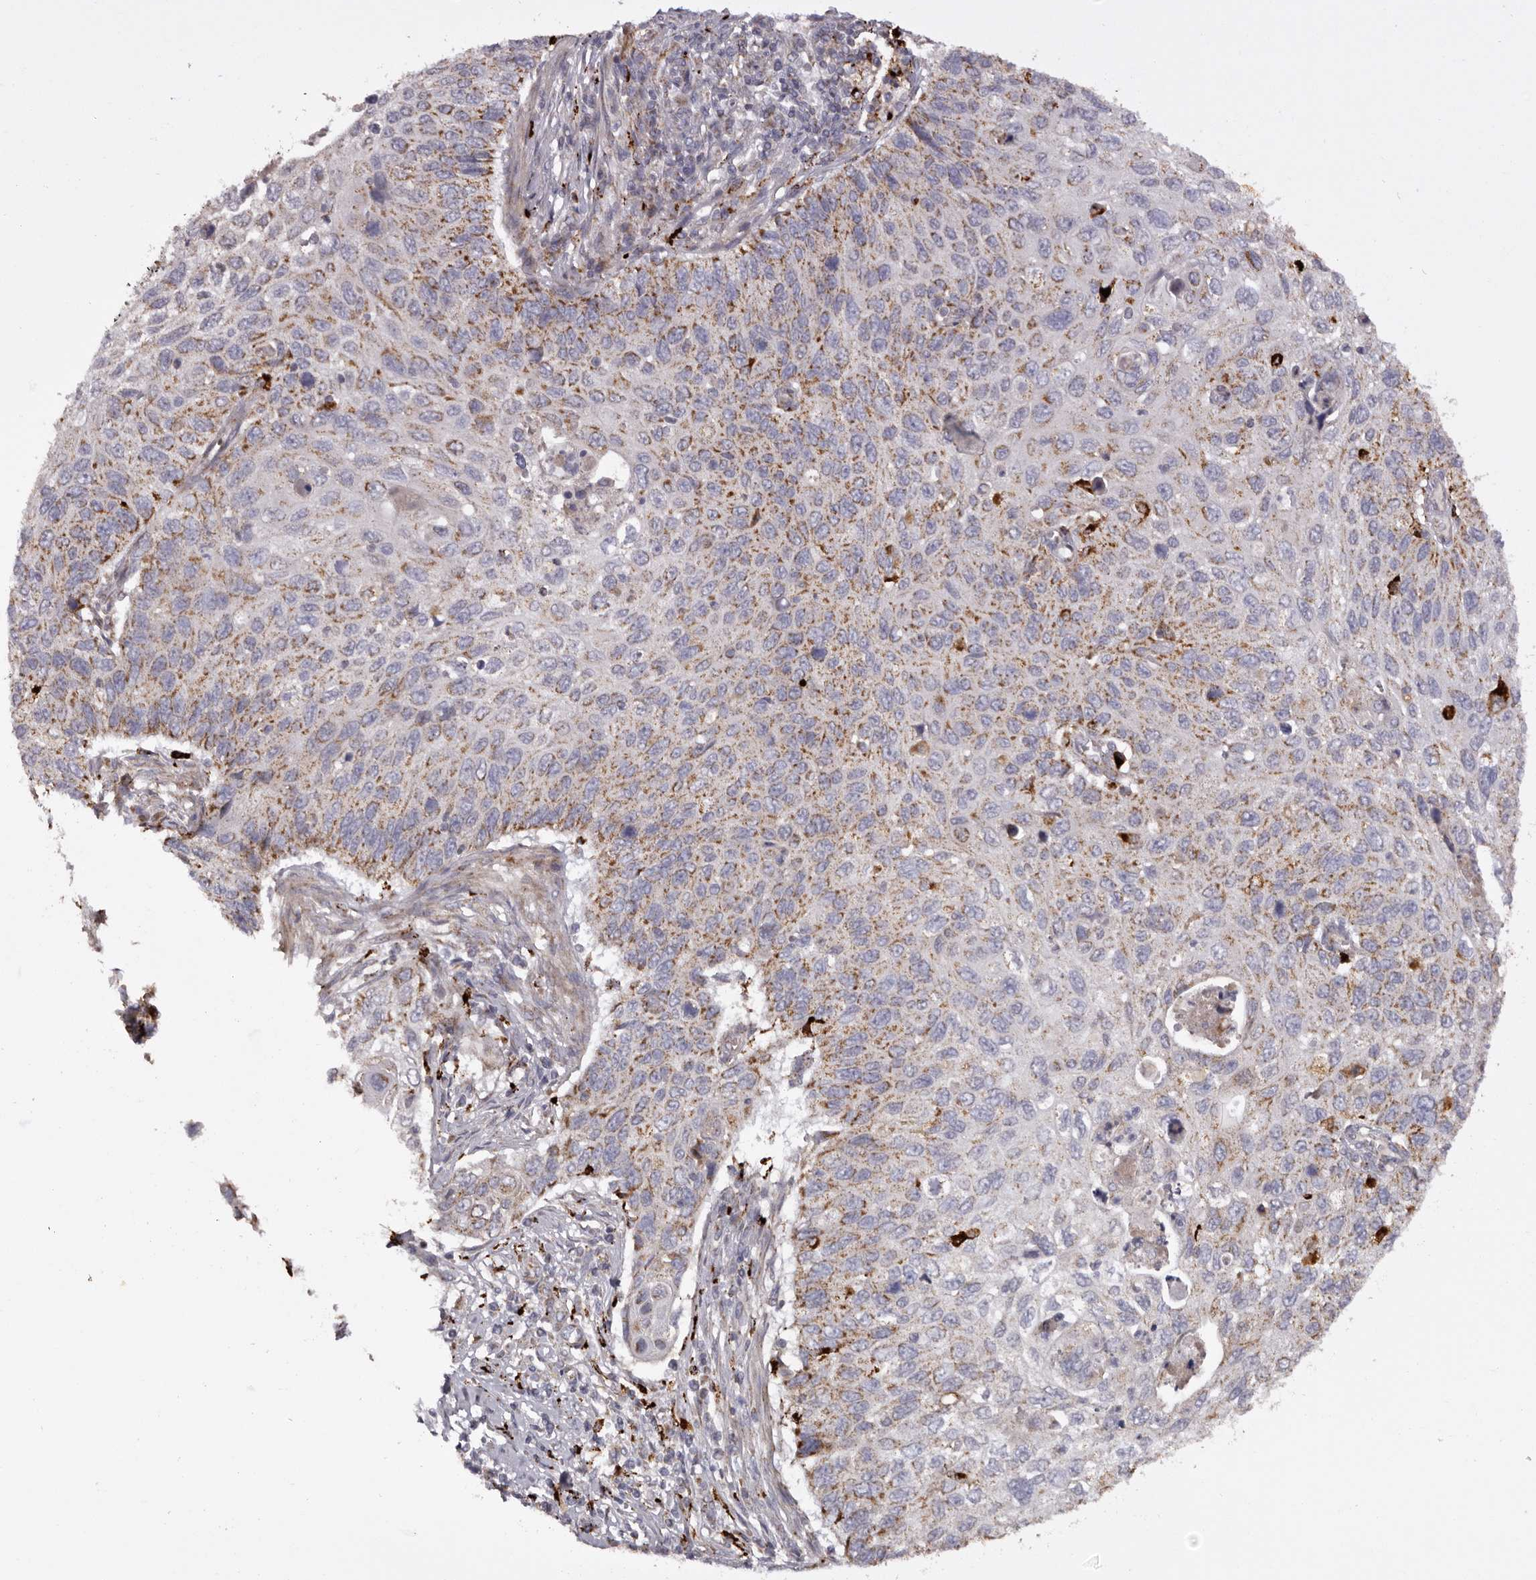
{"staining": {"intensity": "moderate", "quantity": ">75%", "location": "cytoplasmic/membranous"}, "tissue": "cervical cancer", "cell_type": "Tumor cells", "image_type": "cancer", "snomed": [{"axis": "morphology", "description": "Squamous cell carcinoma, NOS"}, {"axis": "topography", "description": "Cervix"}], "caption": "Moderate cytoplasmic/membranous protein positivity is identified in approximately >75% of tumor cells in cervical squamous cell carcinoma.", "gene": "MECR", "patient": {"sex": "female", "age": 70}}